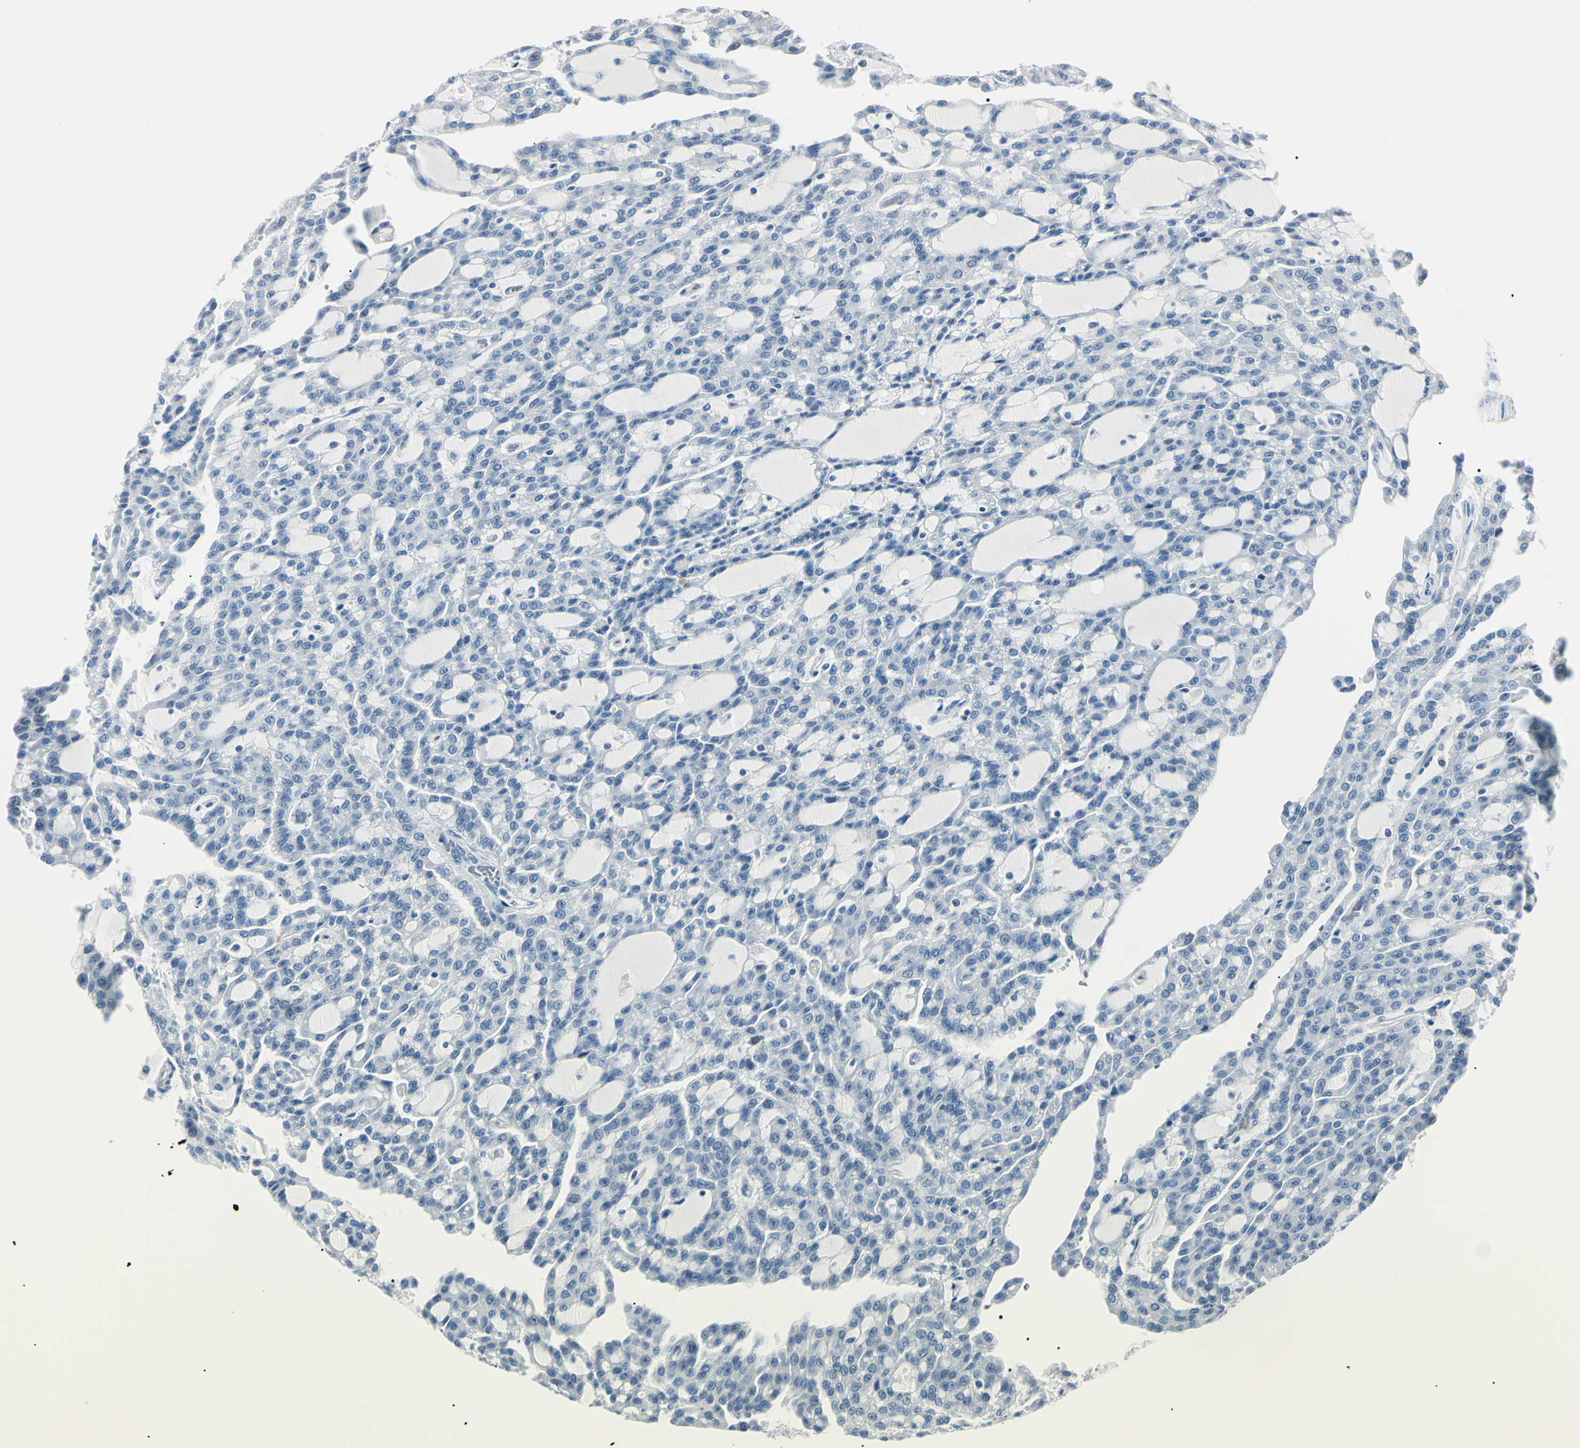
{"staining": {"intensity": "negative", "quantity": "none", "location": "none"}, "tissue": "renal cancer", "cell_type": "Tumor cells", "image_type": "cancer", "snomed": [{"axis": "morphology", "description": "Adenocarcinoma, NOS"}, {"axis": "topography", "description": "Kidney"}], "caption": "An immunohistochemistry micrograph of renal adenocarcinoma is shown. There is no staining in tumor cells of renal adenocarcinoma.", "gene": "CA2", "patient": {"sex": "male", "age": 63}}